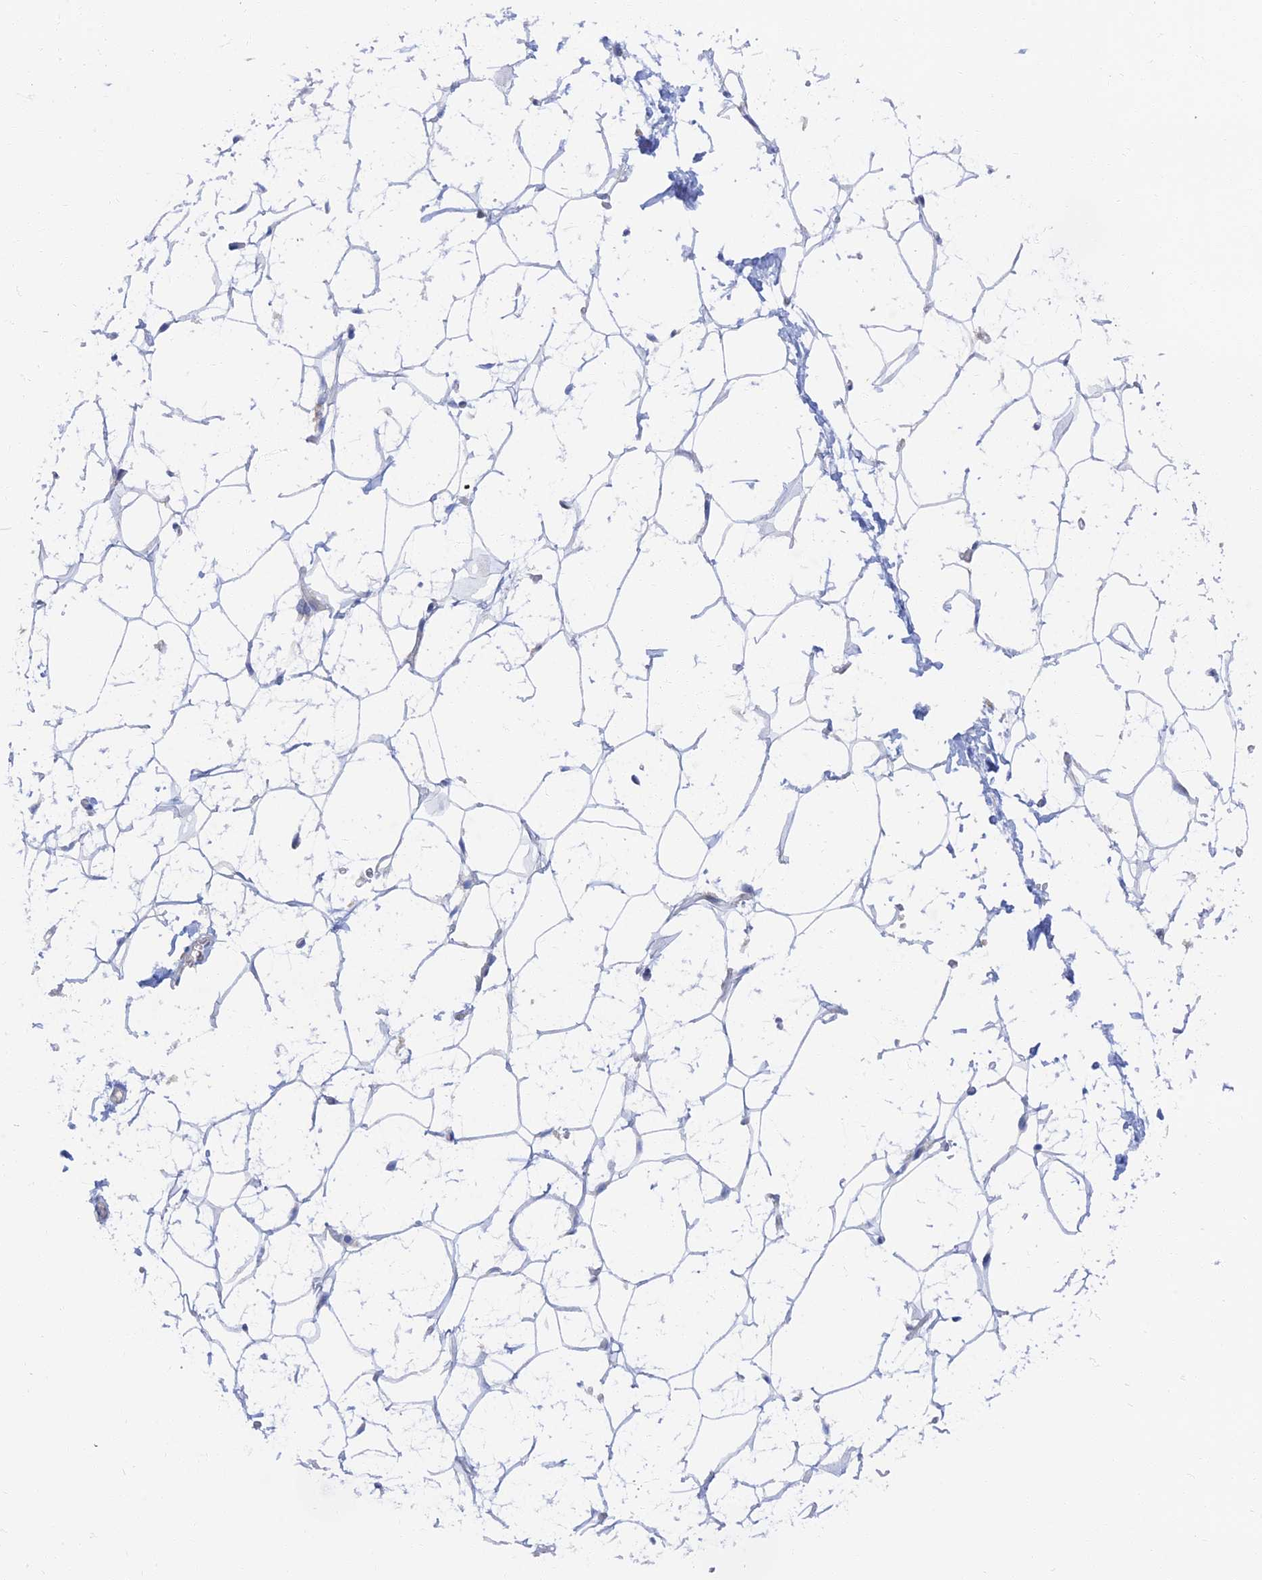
{"staining": {"intensity": "negative", "quantity": "none", "location": "none"}, "tissue": "adipose tissue", "cell_type": "Adipocytes", "image_type": "normal", "snomed": [{"axis": "morphology", "description": "Normal tissue, NOS"}, {"axis": "topography", "description": "Breast"}], "caption": "DAB (3,3'-diaminobenzidine) immunohistochemical staining of benign human adipose tissue shows no significant staining in adipocytes. The staining is performed using DAB brown chromogen with nuclei counter-stained in using hematoxylin.", "gene": "TMEM44", "patient": {"sex": "female", "age": 26}}